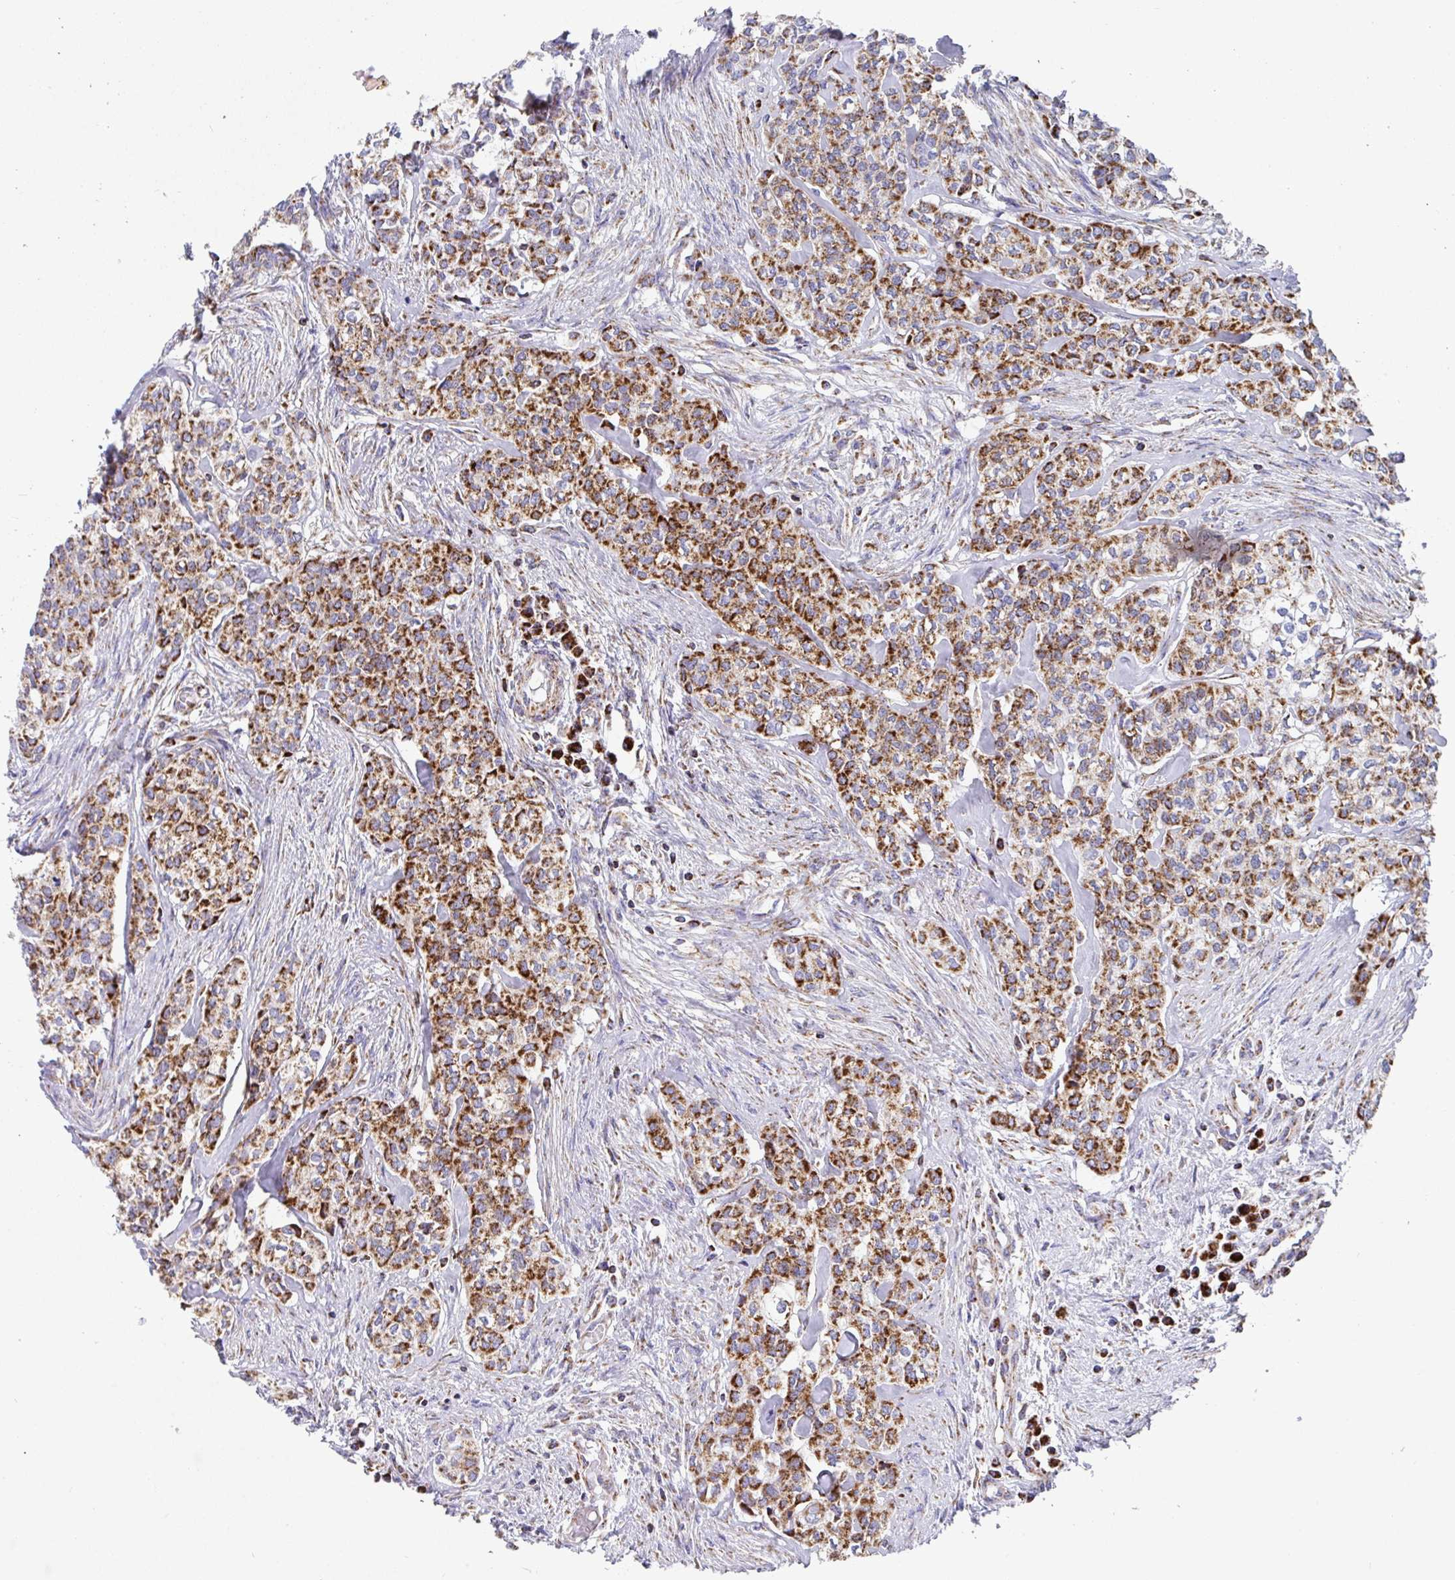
{"staining": {"intensity": "moderate", "quantity": ">75%", "location": "cytoplasmic/membranous"}, "tissue": "head and neck cancer", "cell_type": "Tumor cells", "image_type": "cancer", "snomed": [{"axis": "morphology", "description": "Adenocarcinoma, NOS"}, {"axis": "topography", "description": "Head-Neck"}], "caption": "Adenocarcinoma (head and neck) stained with a brown dye displays moderate cytoplasmic/membranous positive expression in approximately >75% of tumor cells.", "gene": "ATP5MJ", "patient": {"sex": "male", "age": 81}}